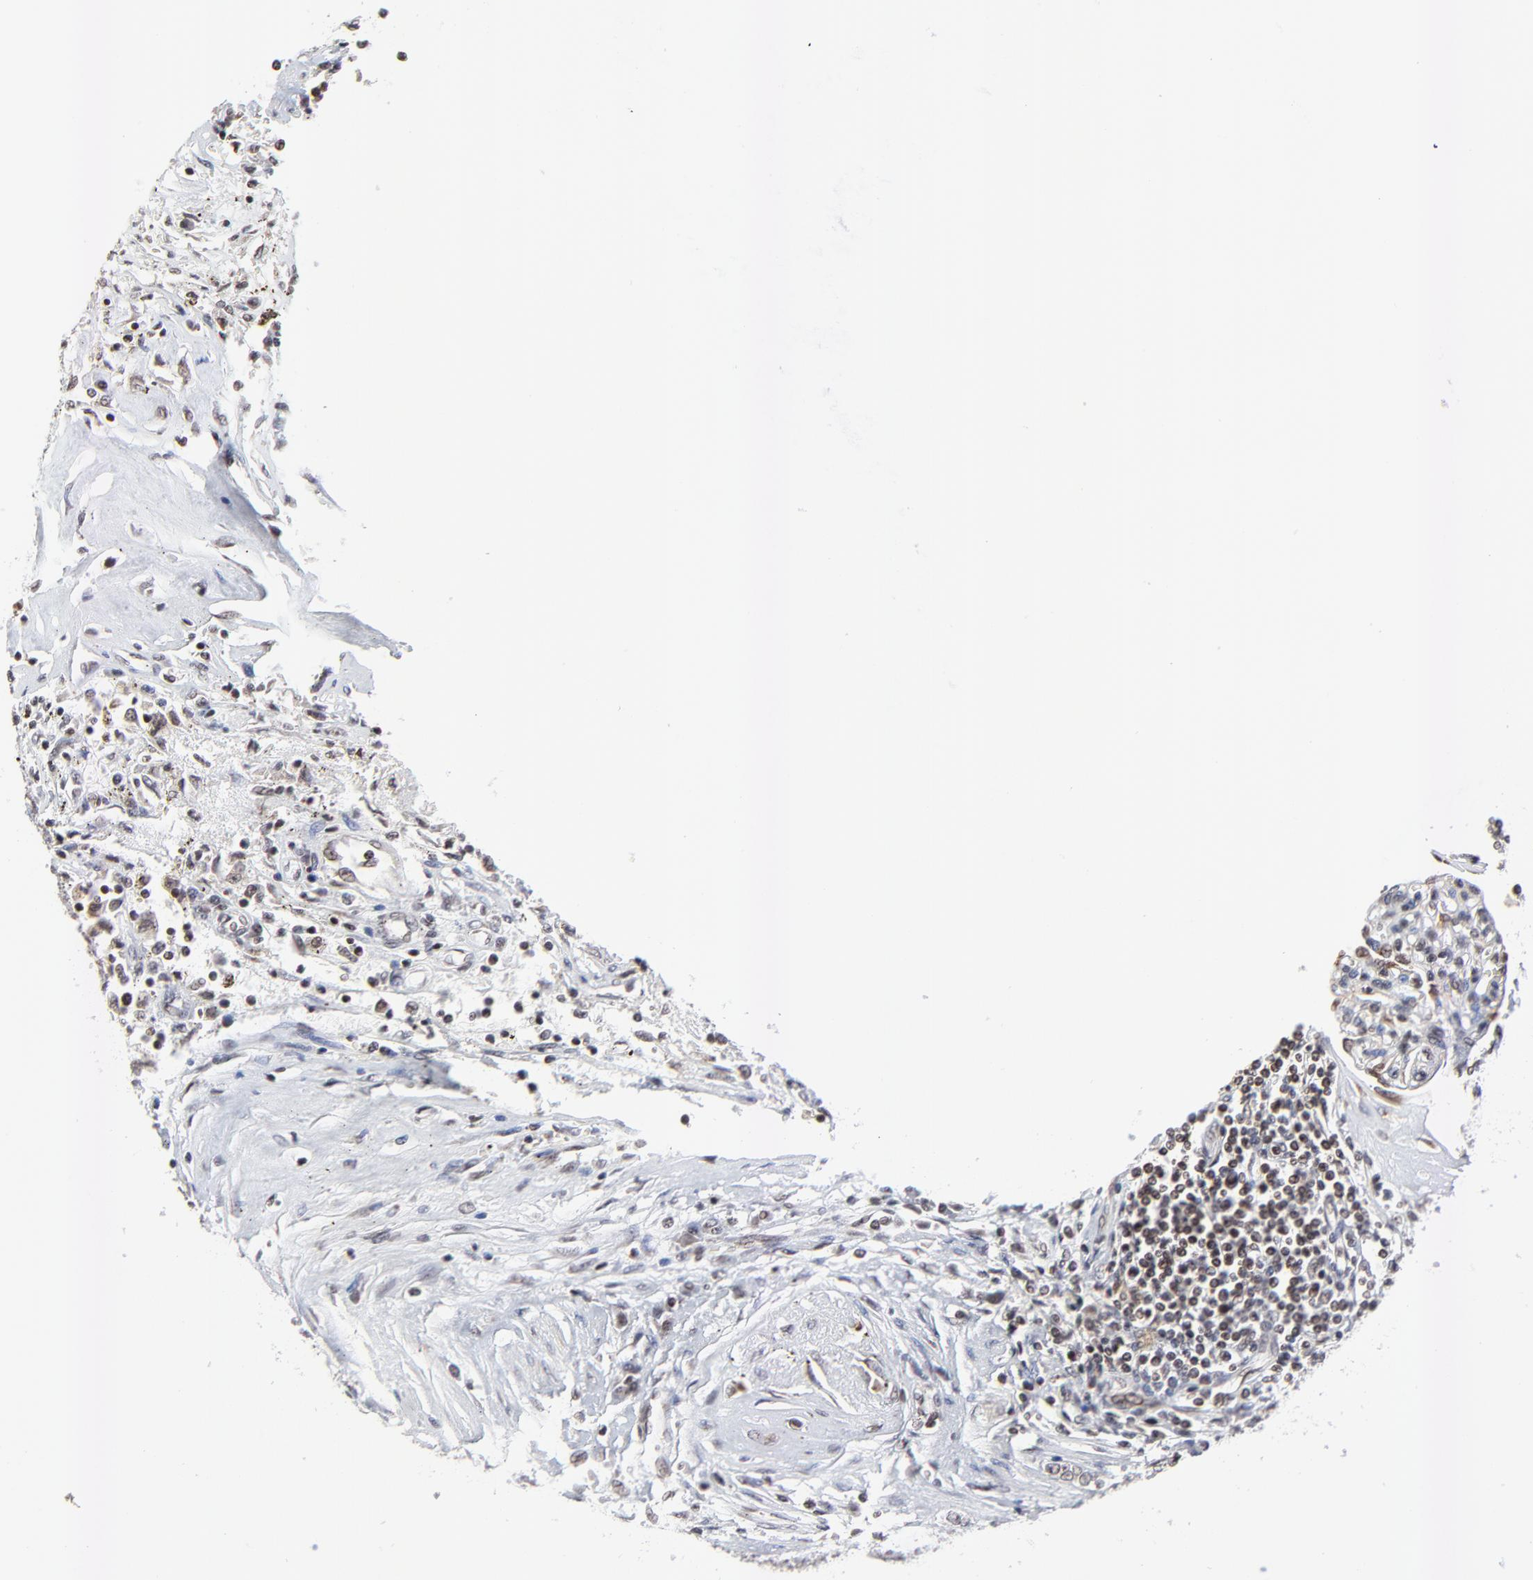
{"staining": {"intensity": "weak", "quantity": "<25%", "location": "nuclear"}, "tissue": "renal cancer", "cell_type": "Tumor cells", "image_type": "cancer", "snomed": [{"axis": "morphology", "description": "Normal tissue, NOS"}, {"axis": "morphology", "description": "Adenocarcinoma, NOS"}, {"axis": "topography", "description": "Kidney"}], "caption": "Immunohistochemical staining of renal adenocarcinoma displays no significant positivity in tumor cells. The staining is performed using DAB (3,3'-diaminobenzidine) brown chromogen with nuclei counter-stained in using hematoxylin.", "gene": "ZNF777", "patient": {"sex": "male", "age": 71}}